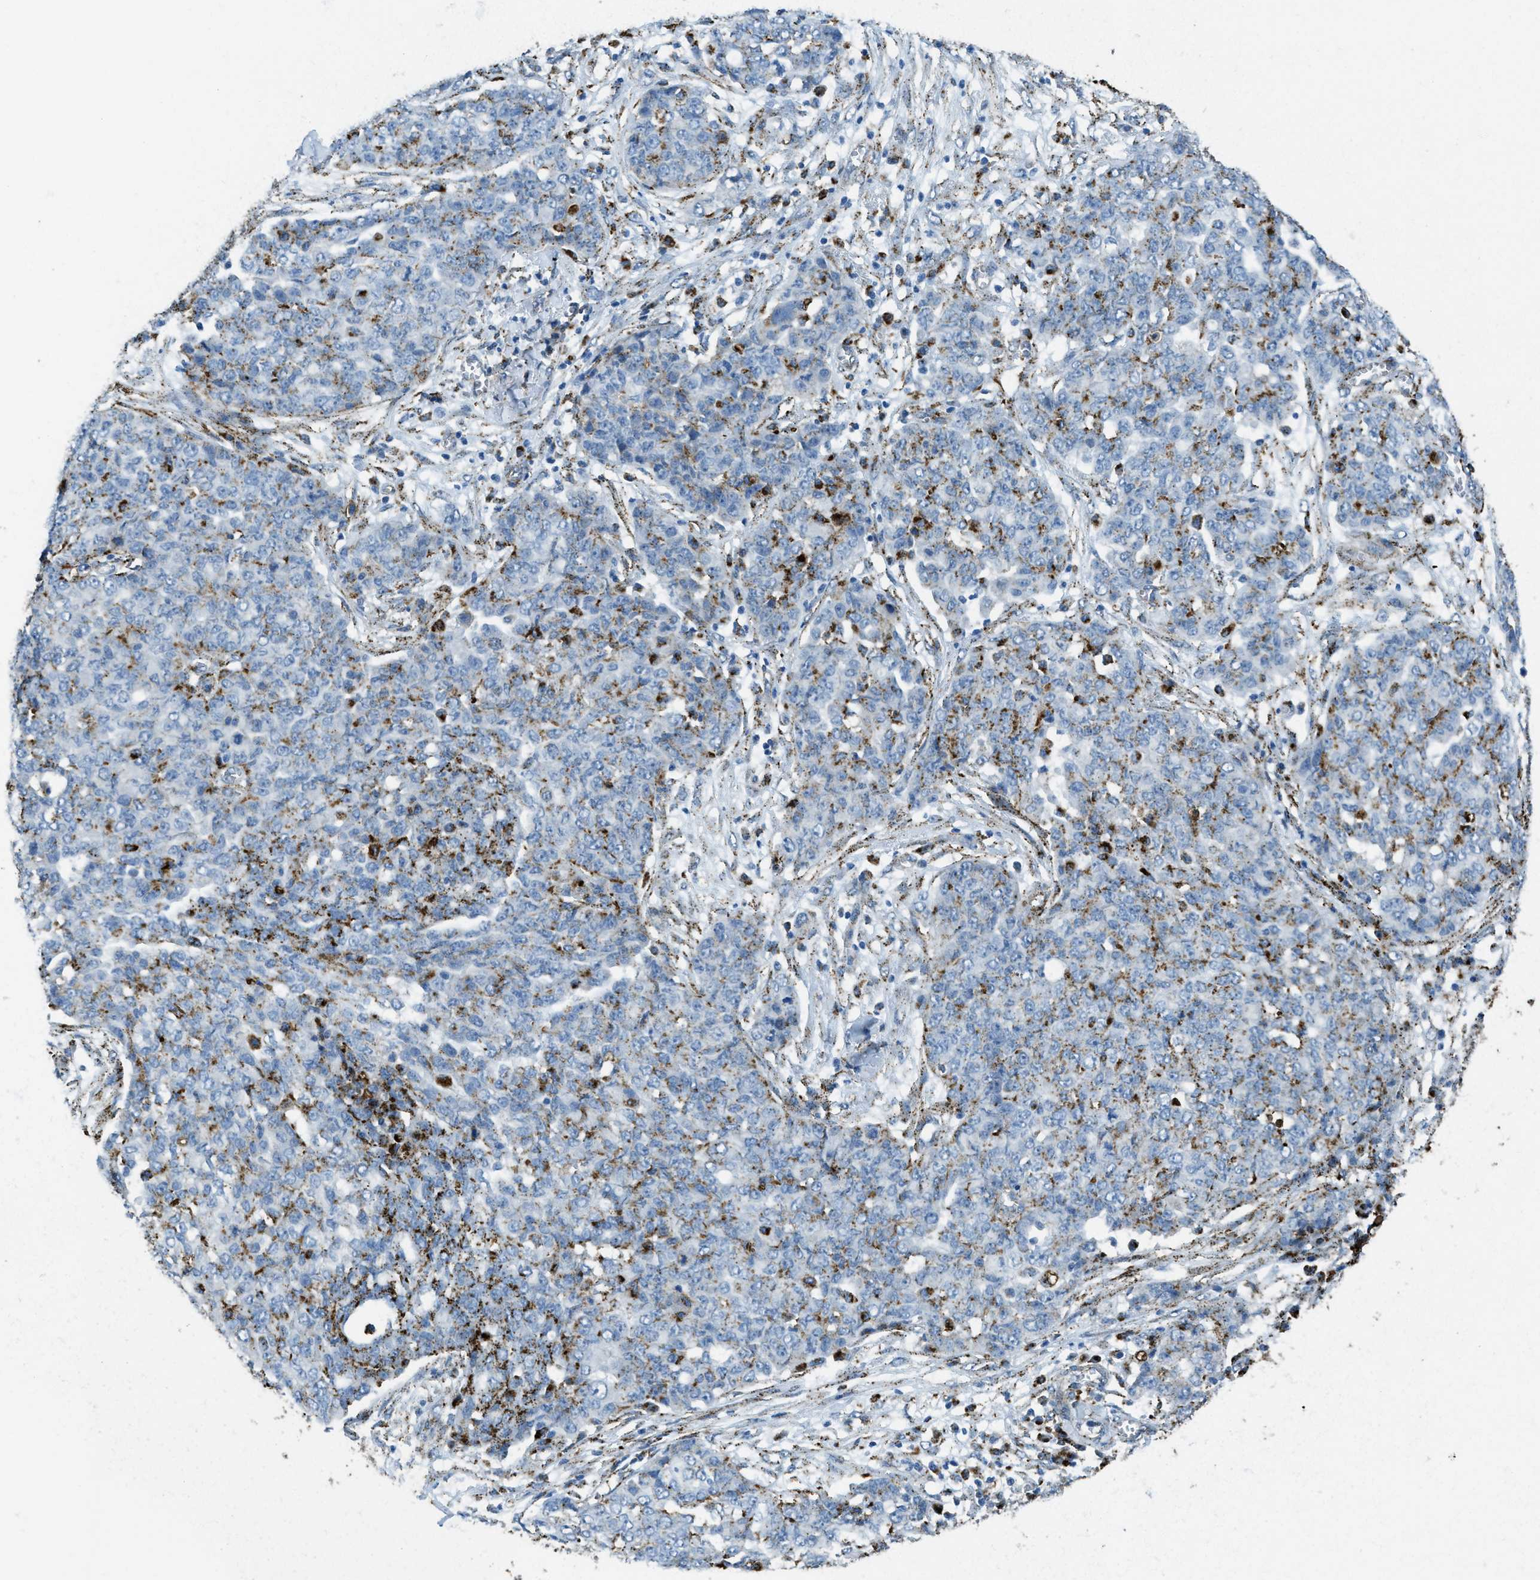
{"staining": {"intensity": "moderate", "quantity": "25%-75%", "location": "cytoplasmic/membranous"}, "tissue": "ovarian cancer", "cell_type": "Tumor cells", "image_type": "cancer", "snomed": [{"axis": "morphology", "description": "Cystadenocarcinoma, serous, NOS"}, {"axis": "topography", "description": "Soft tissue"}, {"axis": "topography", "description": "Ovary"}], "caption": "The histopathology image displays staining of ovarian serous cystadenocarcinoma, revealing moderate cytoplasmic/membranous protein expression (brown color) within tumor cells. (DAB IHC, brown staining for protein, blue staining for nuclei).", "gene": "SCARB2", "patient": {"sex": "female", "age": 57}}